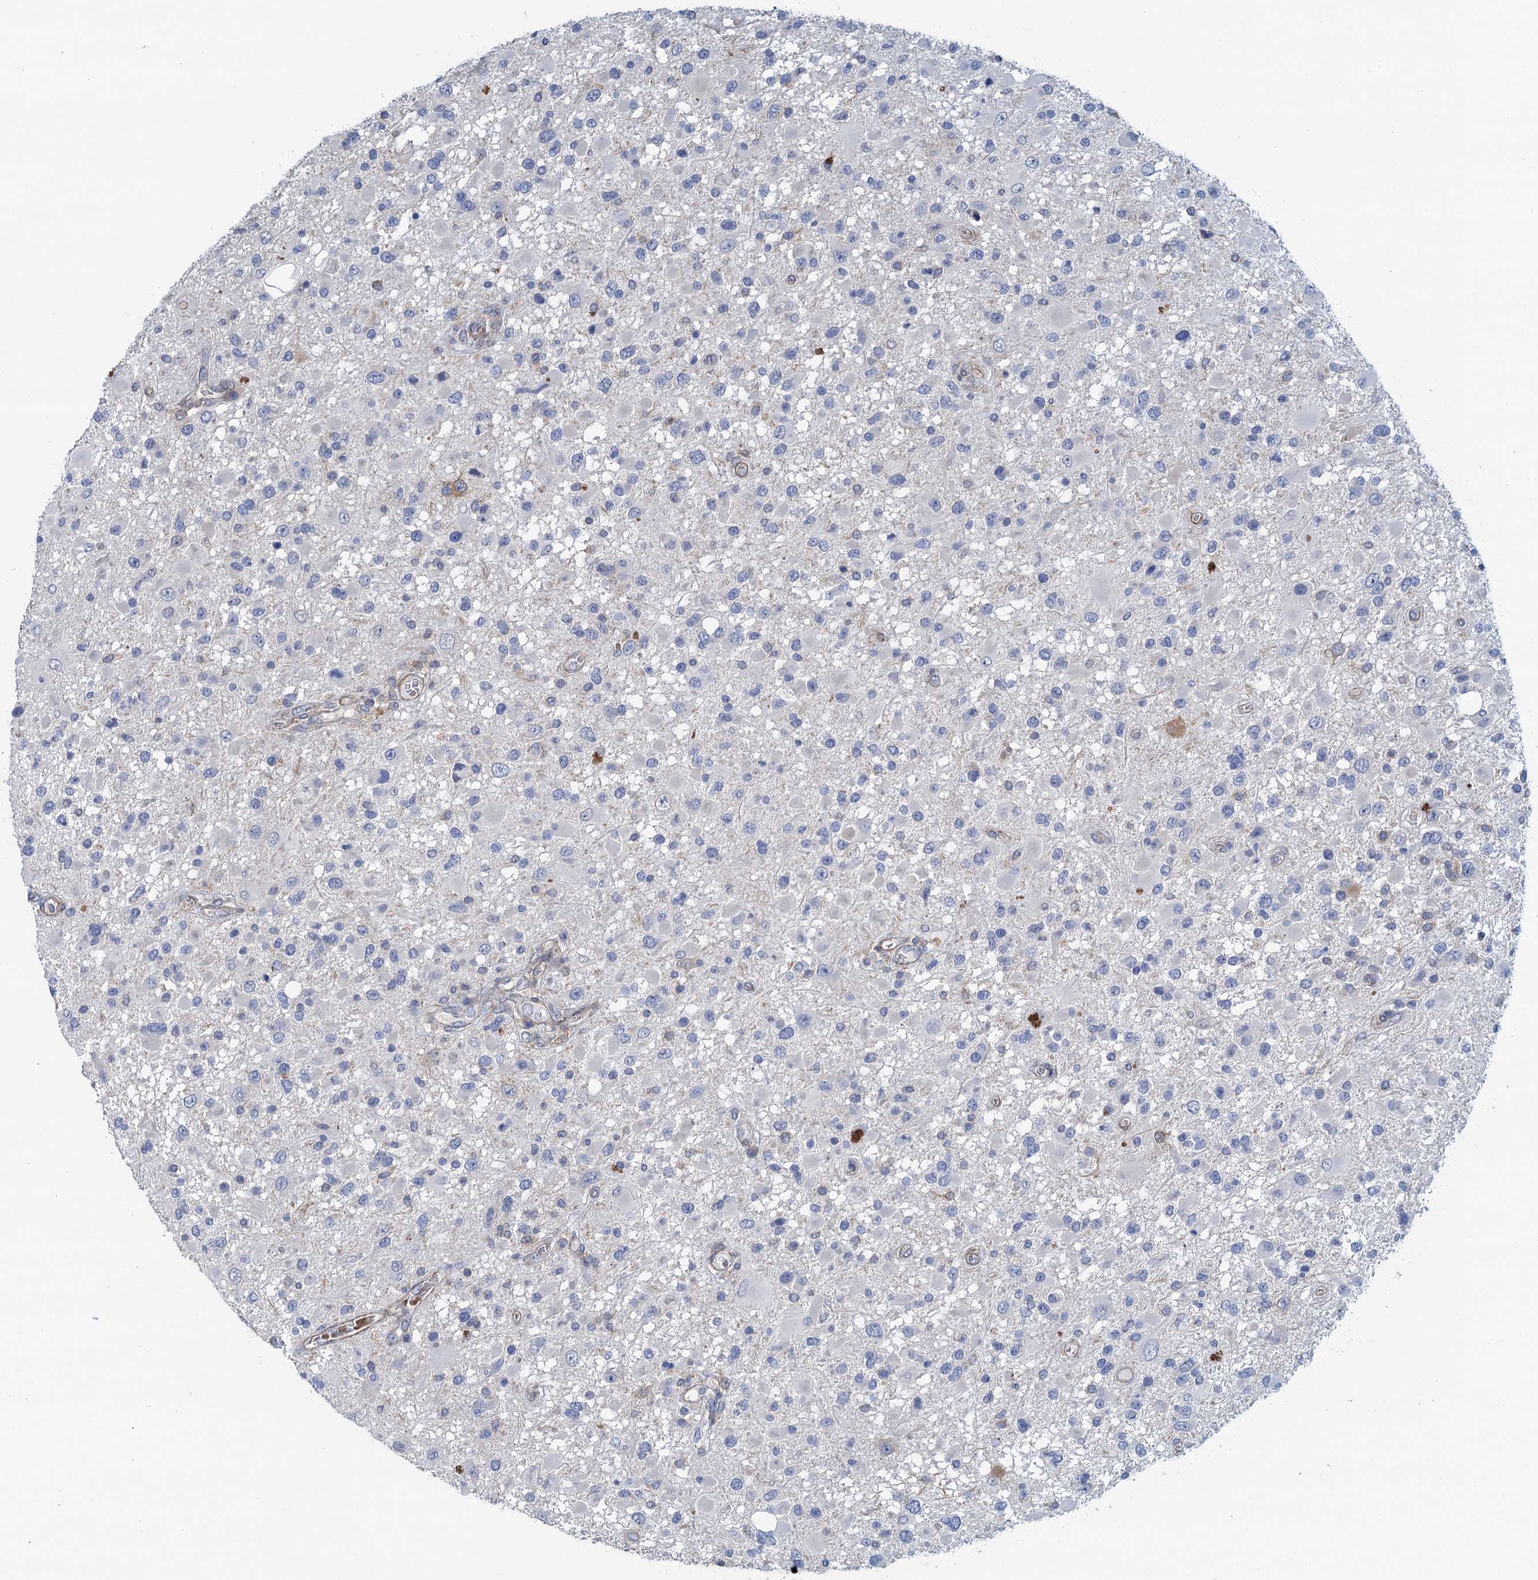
{"staining": {"intensity": "negative", "quantity": "none", "location": "none"}, "tissue": "glioma", "cell_type": "Tumor cells", "image_type": "cancer", "snomed": [{"axis": "morphology", "description": "Glioma, malignant, High grade"}, {"axis": "topography", "description": "Brain"}], "caption": "An IHC micrograph of malignant glioma (high-grade) is shown. There is no staining in tumor cells of malignant glioma (high-grade). (DAB (3,3'-diaminobenzidine) immunohistochemistry (IHC), high magnification).", "gene": "RSAD2", "patient": {"sex": "male", "age": 53}}